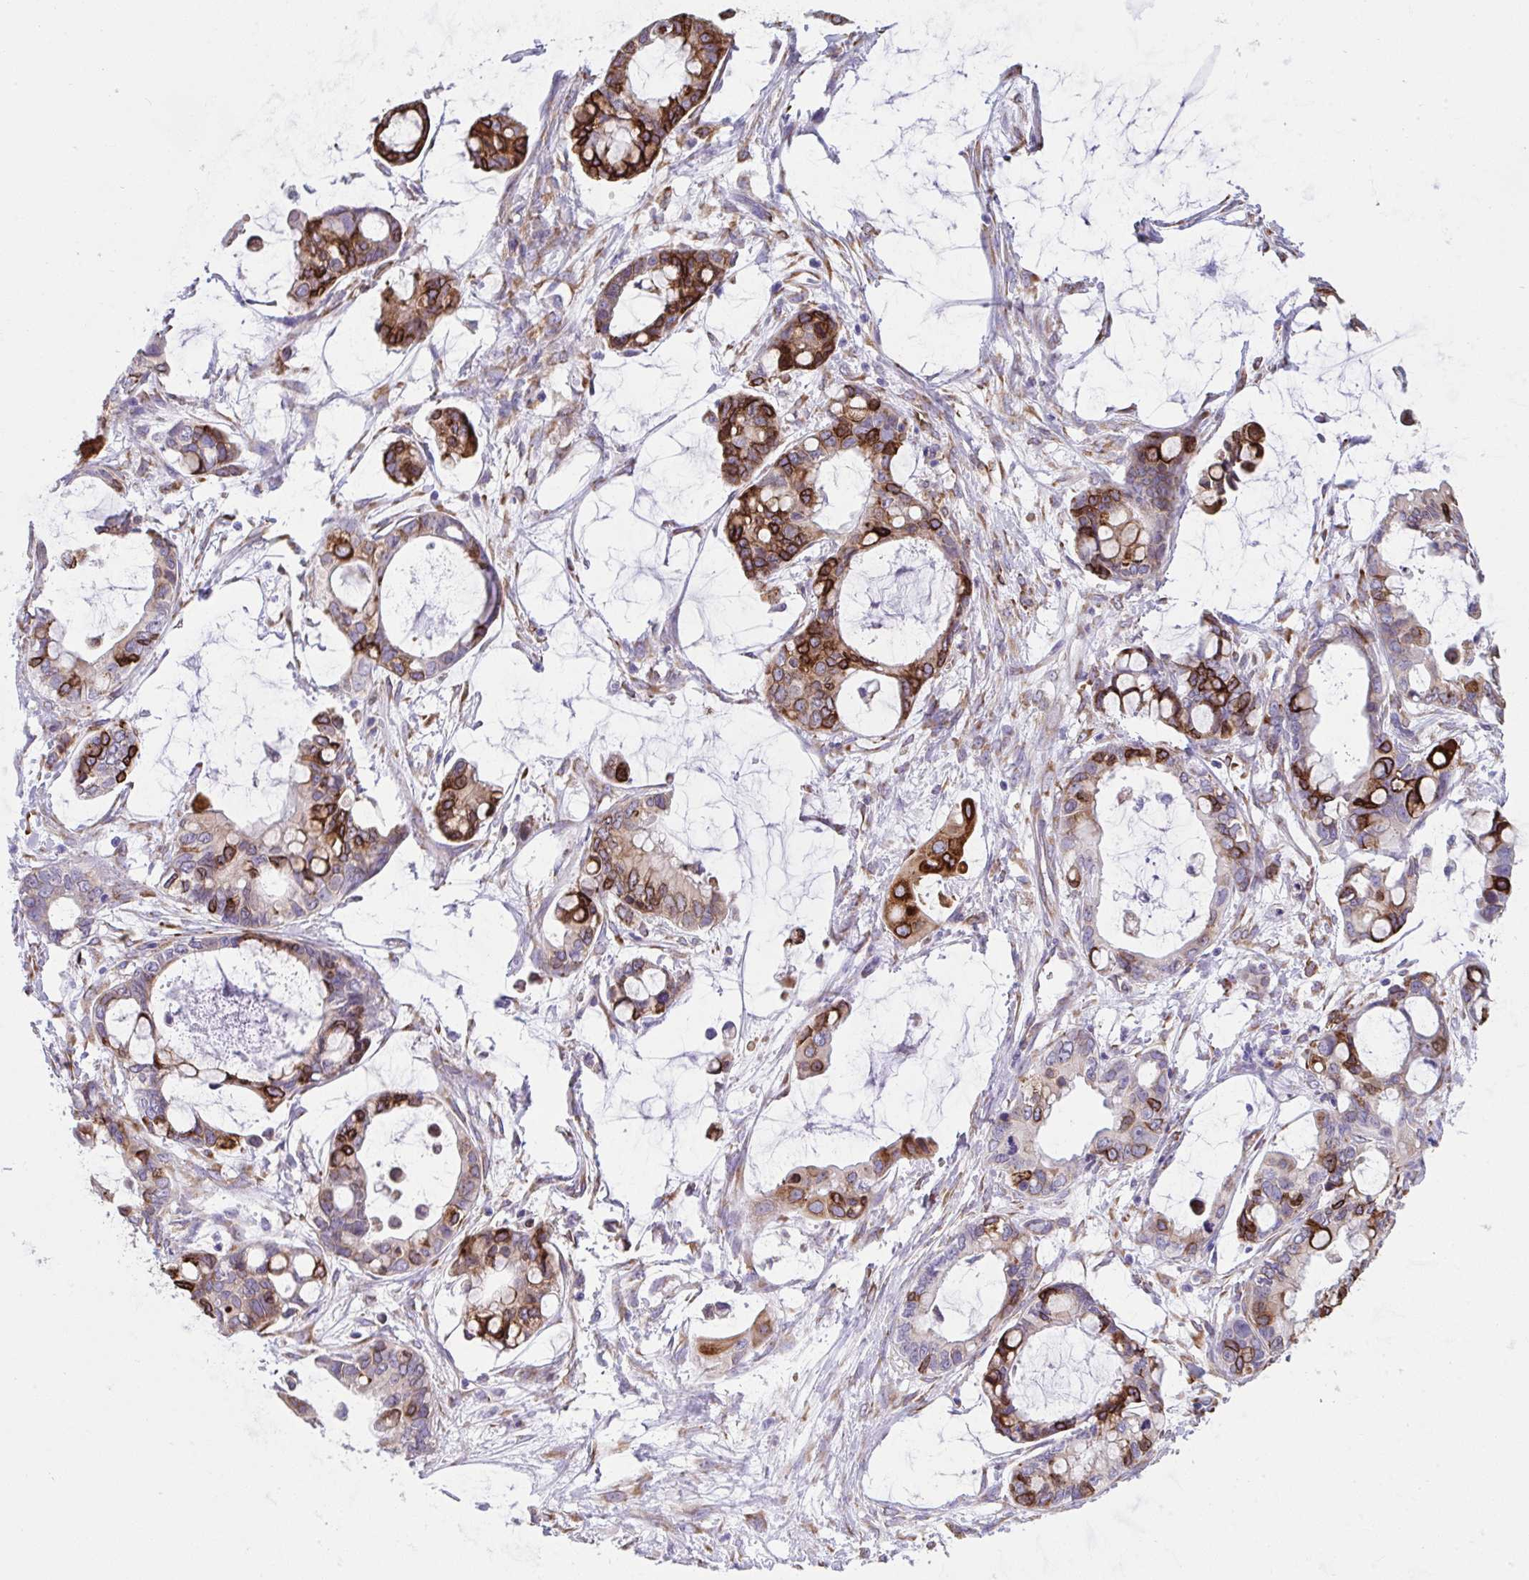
{"staining": {"intensity": "strong", "quantity": "25%-75%", "location": "cytoplasmic/membranous"}, "tissue": "ovarian cancer", "cell_type": "Tumor cells", "image_type": "cancer", "snomed": [{"axis": "morphology", "description": "Cystadenocarcinoma, mucinous, NOS"}, {"axis": "topography", "description": "Ovary"}], "caption": "This is a micrograph of IHC staining of mucinous cystadenocarcinoma (ovarian), which shows strong positivity in the cytoplasmic/membranous of tumor cells.", "gene": "ASPH", "patient": {"sex": "female", "age": 63}}